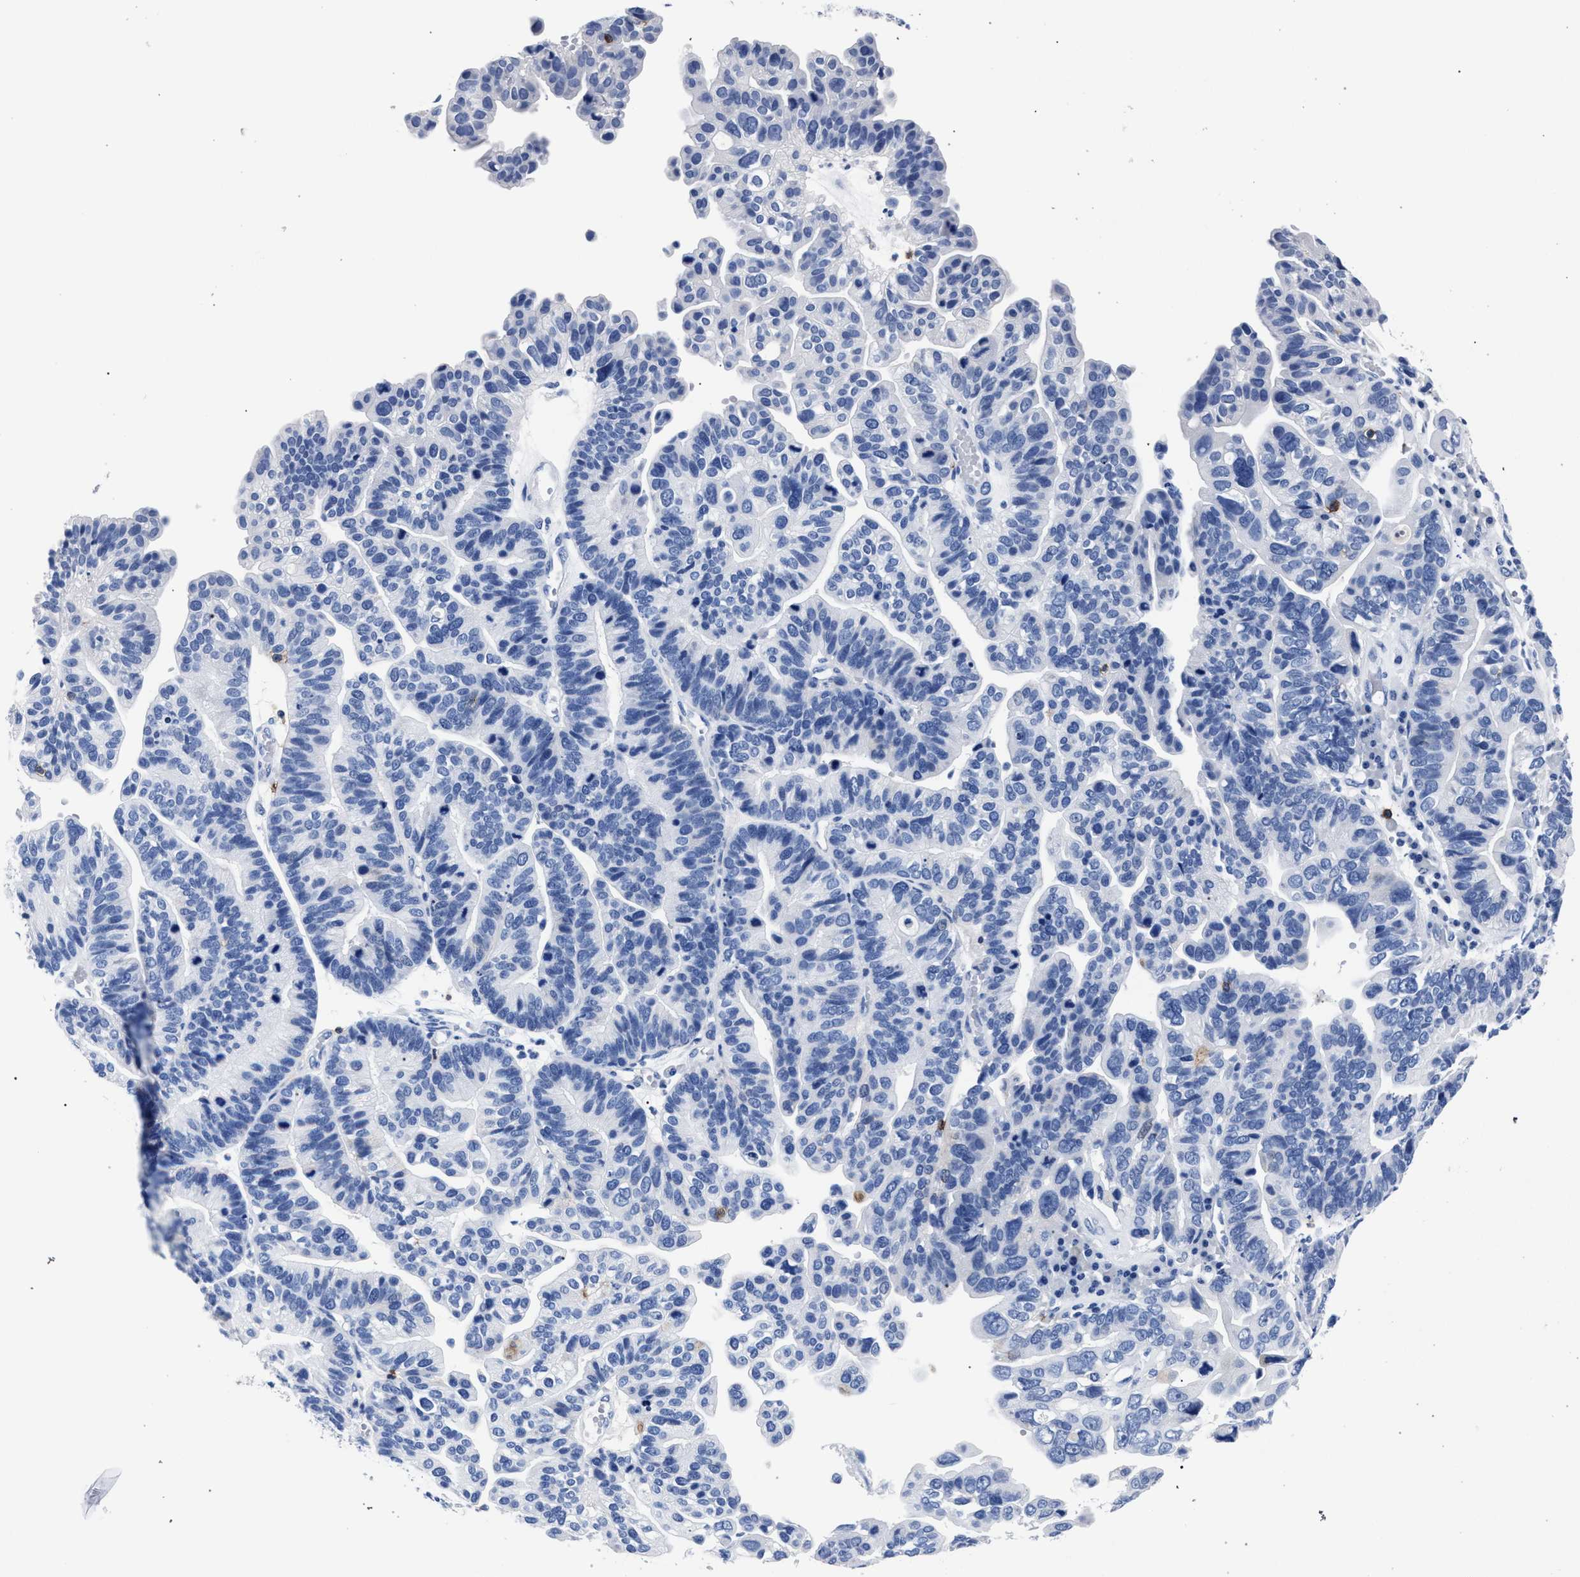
{"staining": {"intensity": "negative", "quantity": "none", "location": "none"}, "tissue": "ovarian cancer", "cell_type": "Tumor cells", "image_type": "cancer", "snomed": [{"axis": "morphology", "description": "Cystadenocarcinoma, serous, NOS"}, {"axis": "topography", "description": "Ovary"}], "caption": "This micrograph is of ovarian serous cystadenocarcinoma stained with immunohistochemistry (IHC) to label a protein in brown with the nuclei are counter-stained blue. There is no expression in tumor cells.", "gene": "KLRK1", "patient": {"sex": "female", "age": 56}}